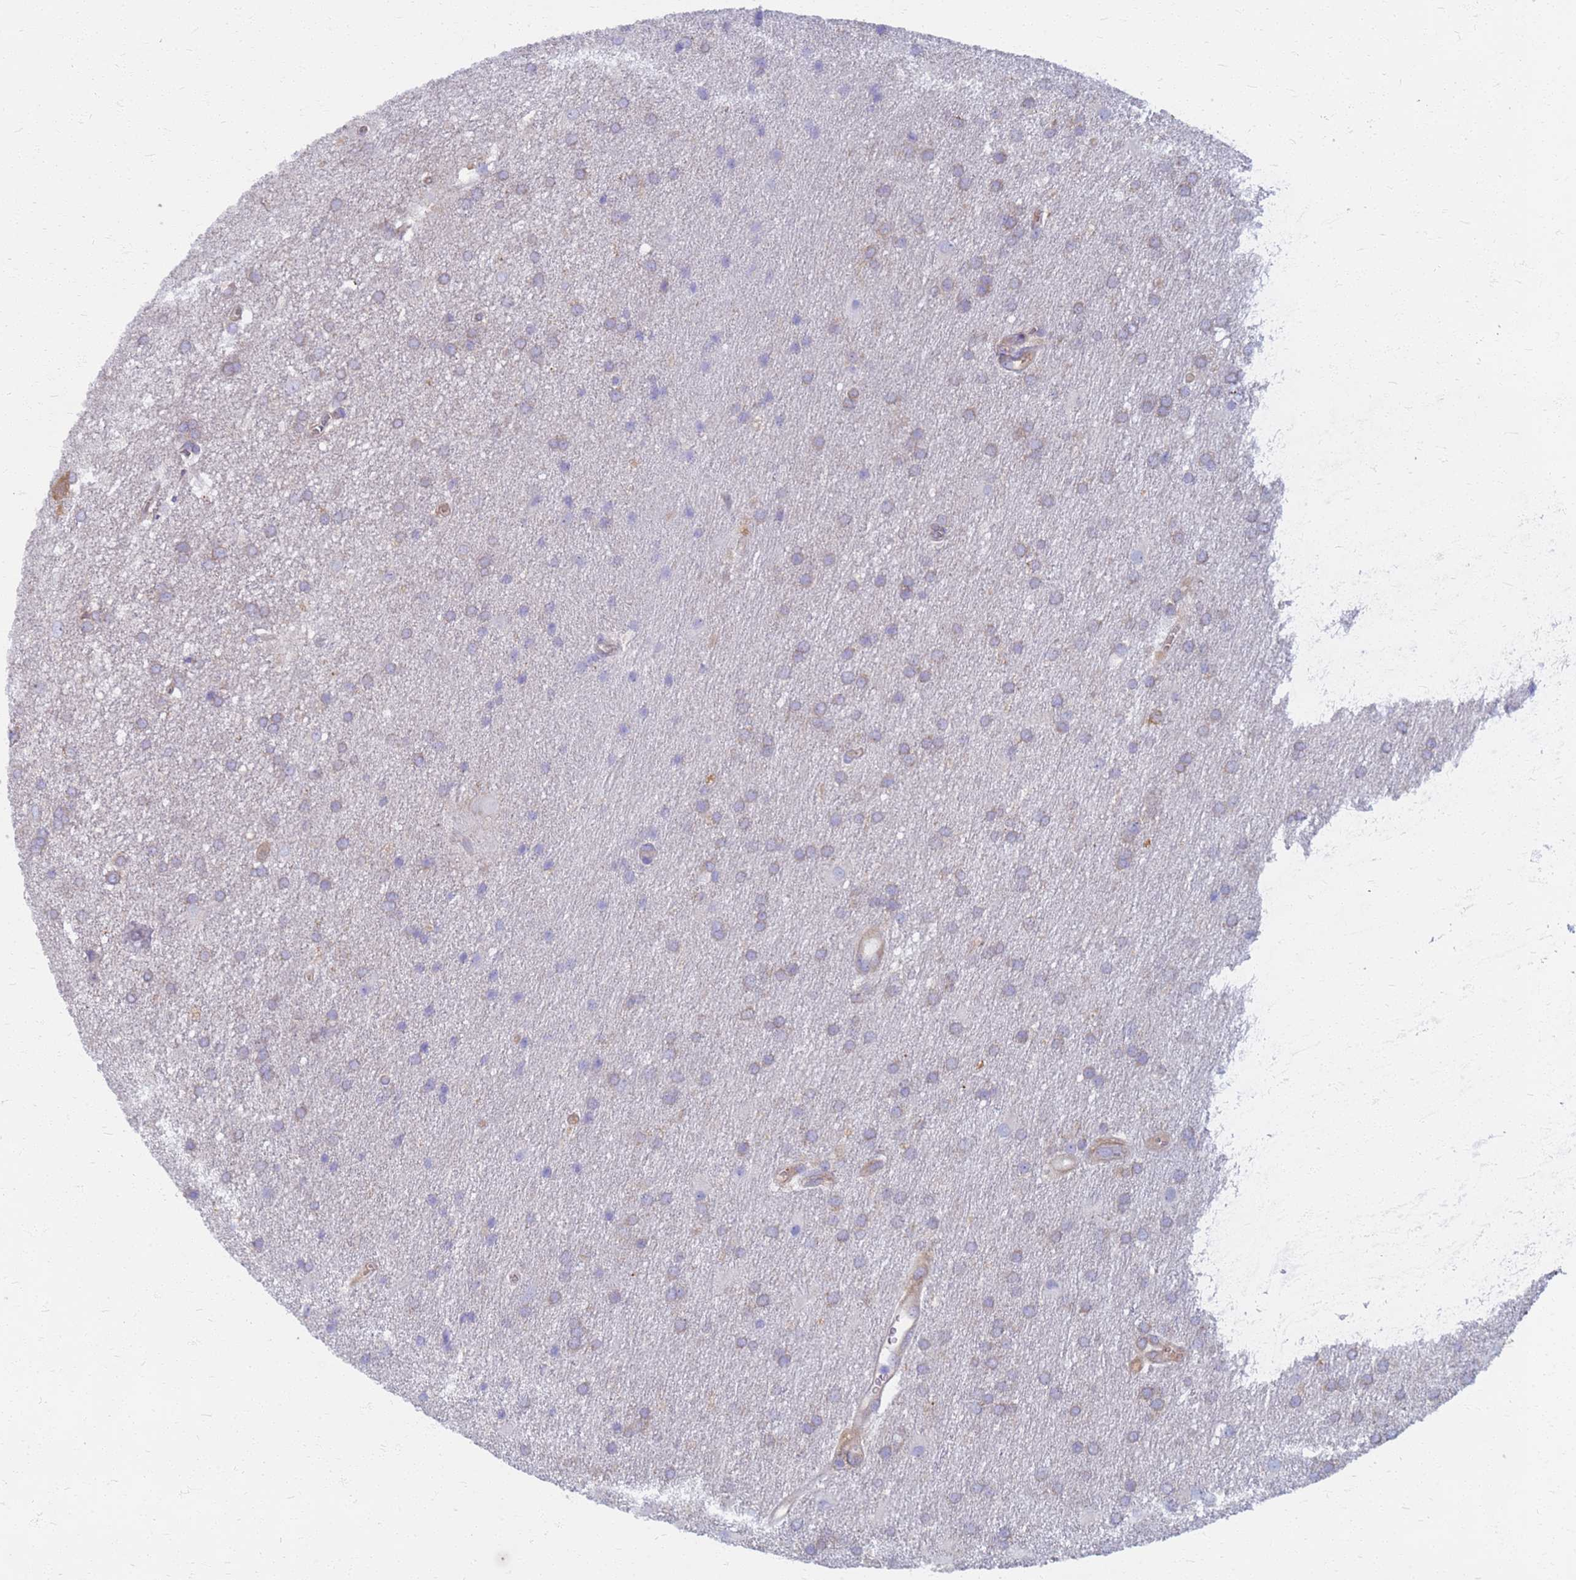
{"staining": {"intensity": "weak", "quantity": "<25%", "location": "cytoplasmic/membranous"}, "tissue": "glioma", "cell_type": "Tumor cells", "image_type": "cancer", "snomed": [{"axis": "morphology", "description": "Glioma, malignant, Low grade"}, {"axis": "topography", "description": "Brain"}], "caption": "This histopathology image is of glioma stained with immunohistochemistry (IHC) to label a protein in brown with the nuclei are counter-stained blue. There is no positivity in tumor cells.", "gene": "EEA1", "patient": {"sex": "male", "age": 66}}